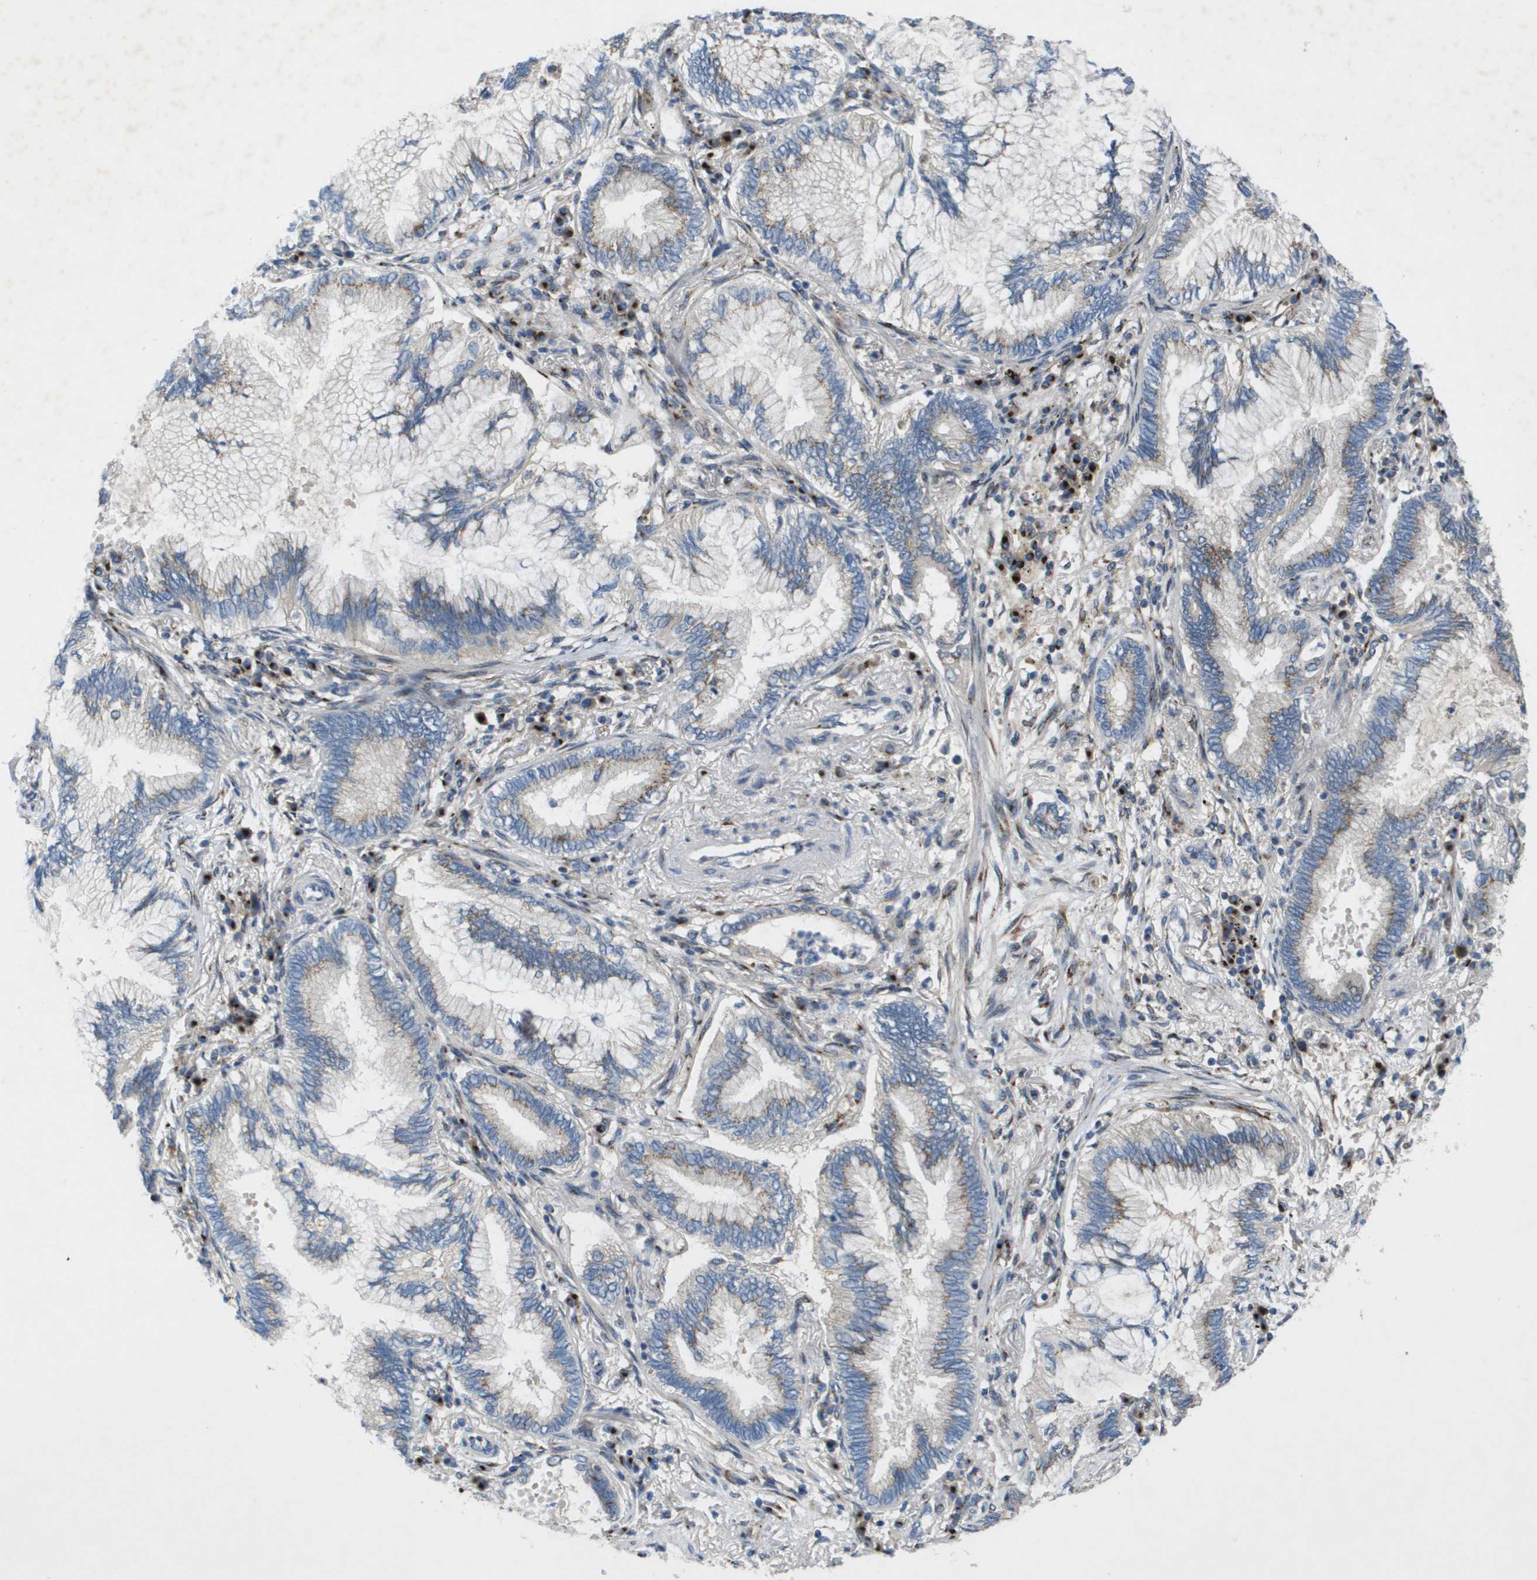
{"staining": {"intensity": "moderate", "quantity": "<25%", "location": "cytoplasmic/membranous"}, "tissue": "lung cancer", "cell_type": "Tumor cells", "image_type": "cancer", "snomed": [{"axis": "morphology", "description": "Normal tissue, NOS"}, {"axis": "morphology", "description": "Adenocarcinoma, NOS"}, {"axis": "topography", "description": "Bronchus"}, {"axis": "topography", "description": "Lung"}], "caption": "Immunohistochemistry (IHC) photomicrograph of human lung adenocarcinoma stained for a protein (brown), which demonstrates low levels of moderate cytoplasmic/membranous staining in about <25% of tumor cells.", "gene": "QSOX2", "patient": {"sex": "female", "age": 70}}